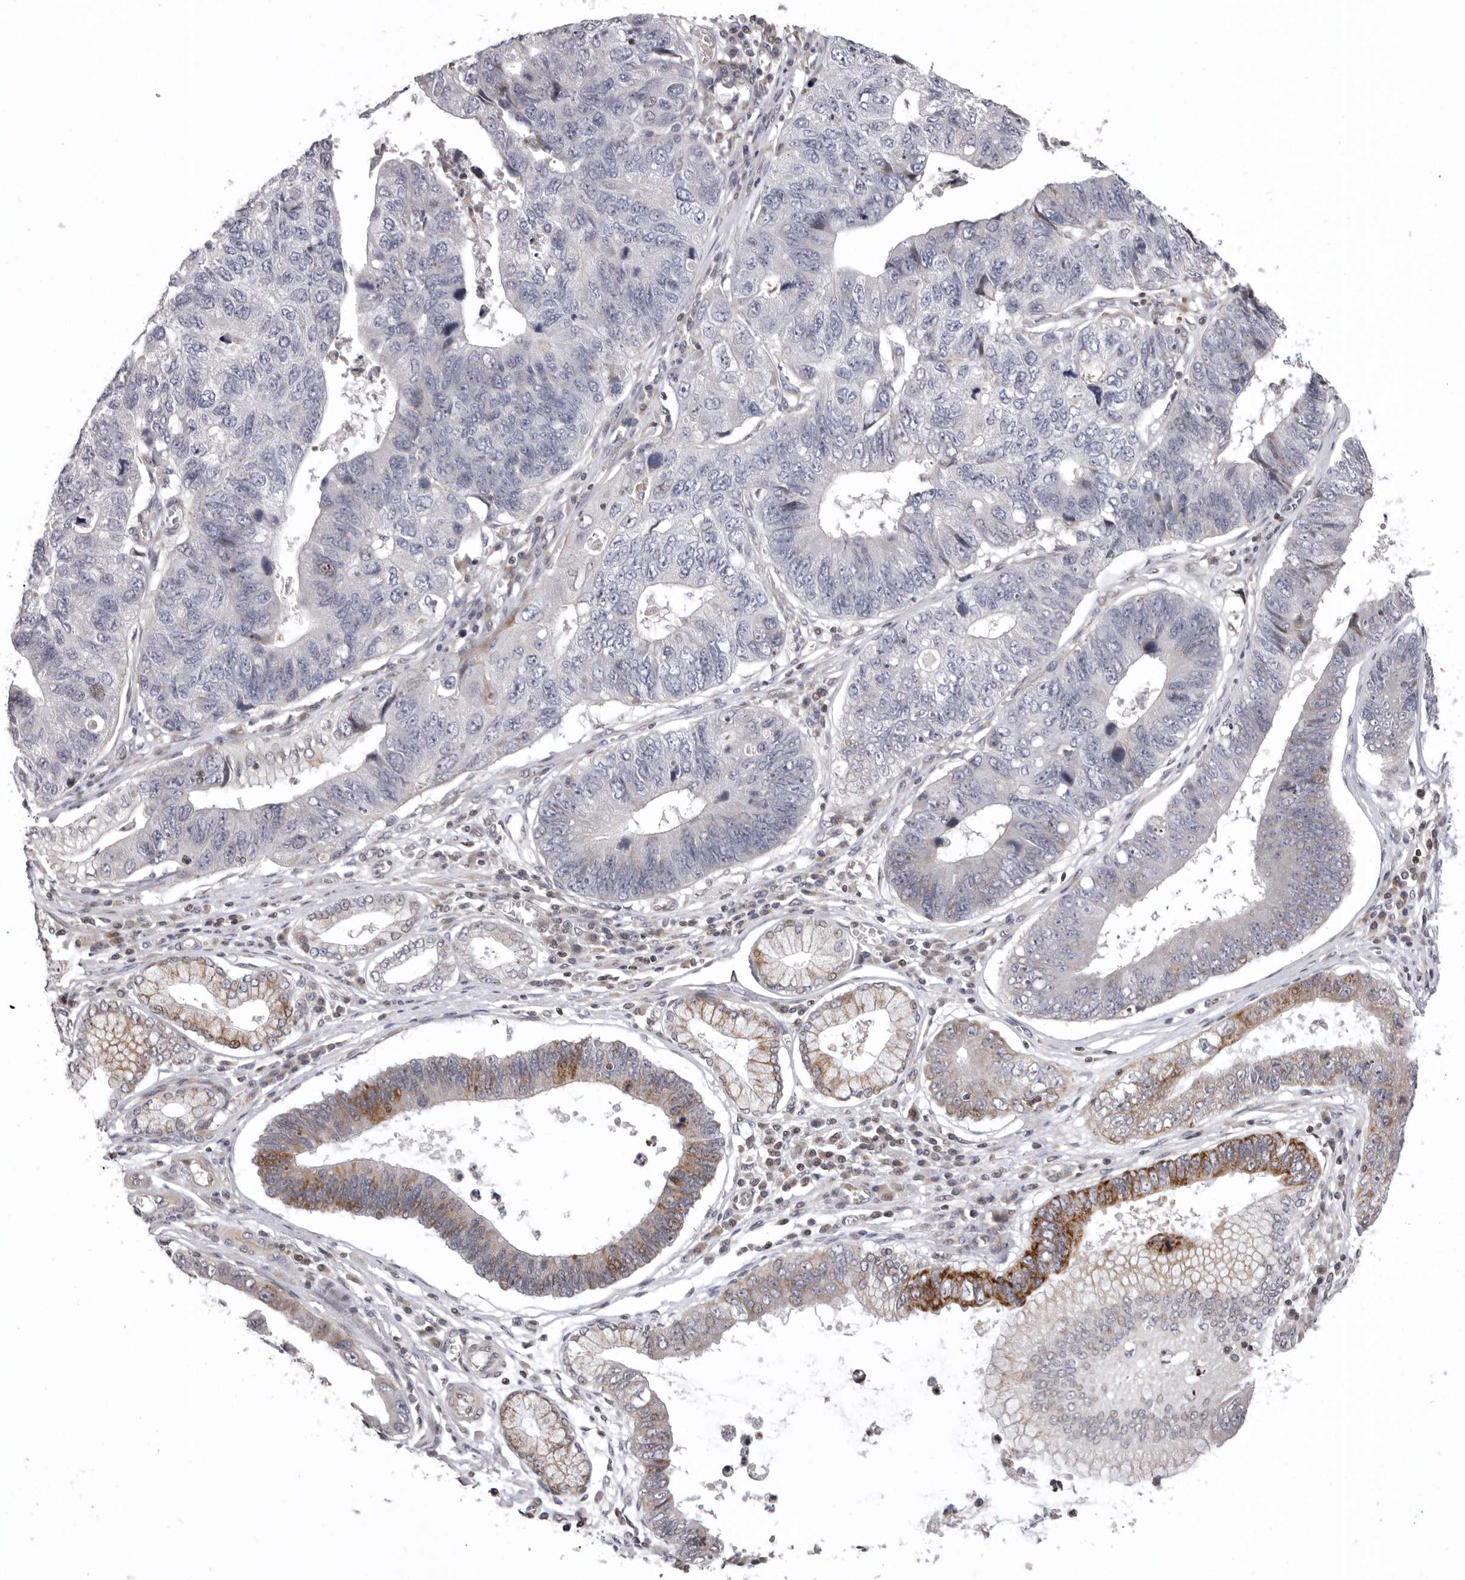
{"staining": {"intensity": "strong", "quantity": "<25%", "location": "cytoplasmic/membranous,nuclear"}, "tissue": "stomach cancer", "cell_type": "Tumor cells", "image_type": "cancer", "snomed": [{"axis": "morphology", "description": "Adenocarcinoma, NOS"}, {"axis": "topography", "description": "Stomach"}], "caption": "Stomach adenocarcinoma stained for a protein (brown) displays strong cytoplasmic/membranous and nuclear positive expression in approximately <25% of tumor cells.", "gene": "AZIN1", "patient": {"sex": "male", "age": 59}}